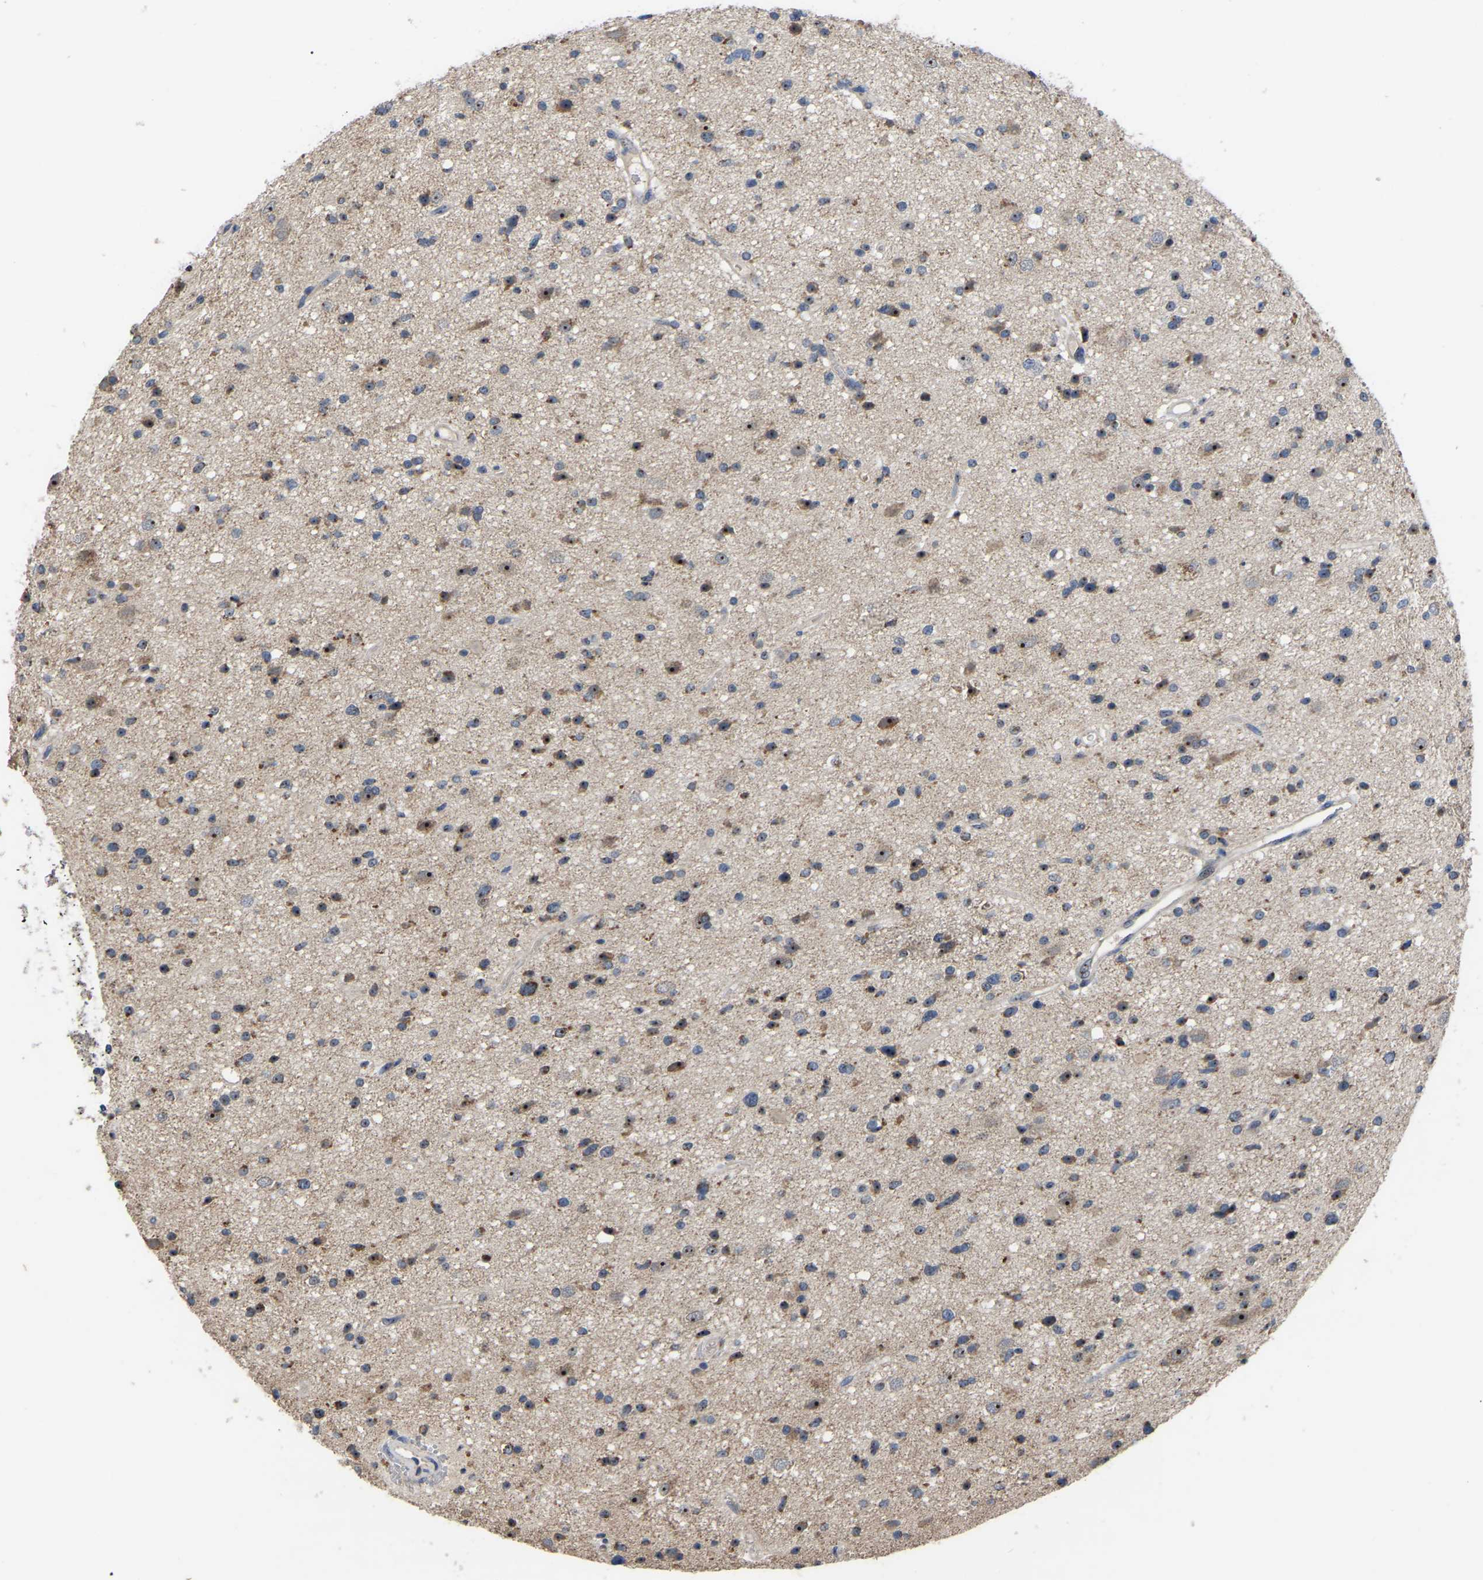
{"staining": {"intensity": "strong", "quantity": ">75%", "location": "nuclear"}, "tissue": "glioma", "cell_type": "Tumor cells", "image_type": "cancer", "snomed": [{"axis": "morphology", "description": "Glioma, malignant, High grade"}, {"axis": "topography", "description": "Brain"}], "caption": "Human malignant glioma (high-grade) stained with a protein marker exhibits strong staining in tumor cells.", "gene": "NOP53", "patient": {"sex": "male", "age": 33}}